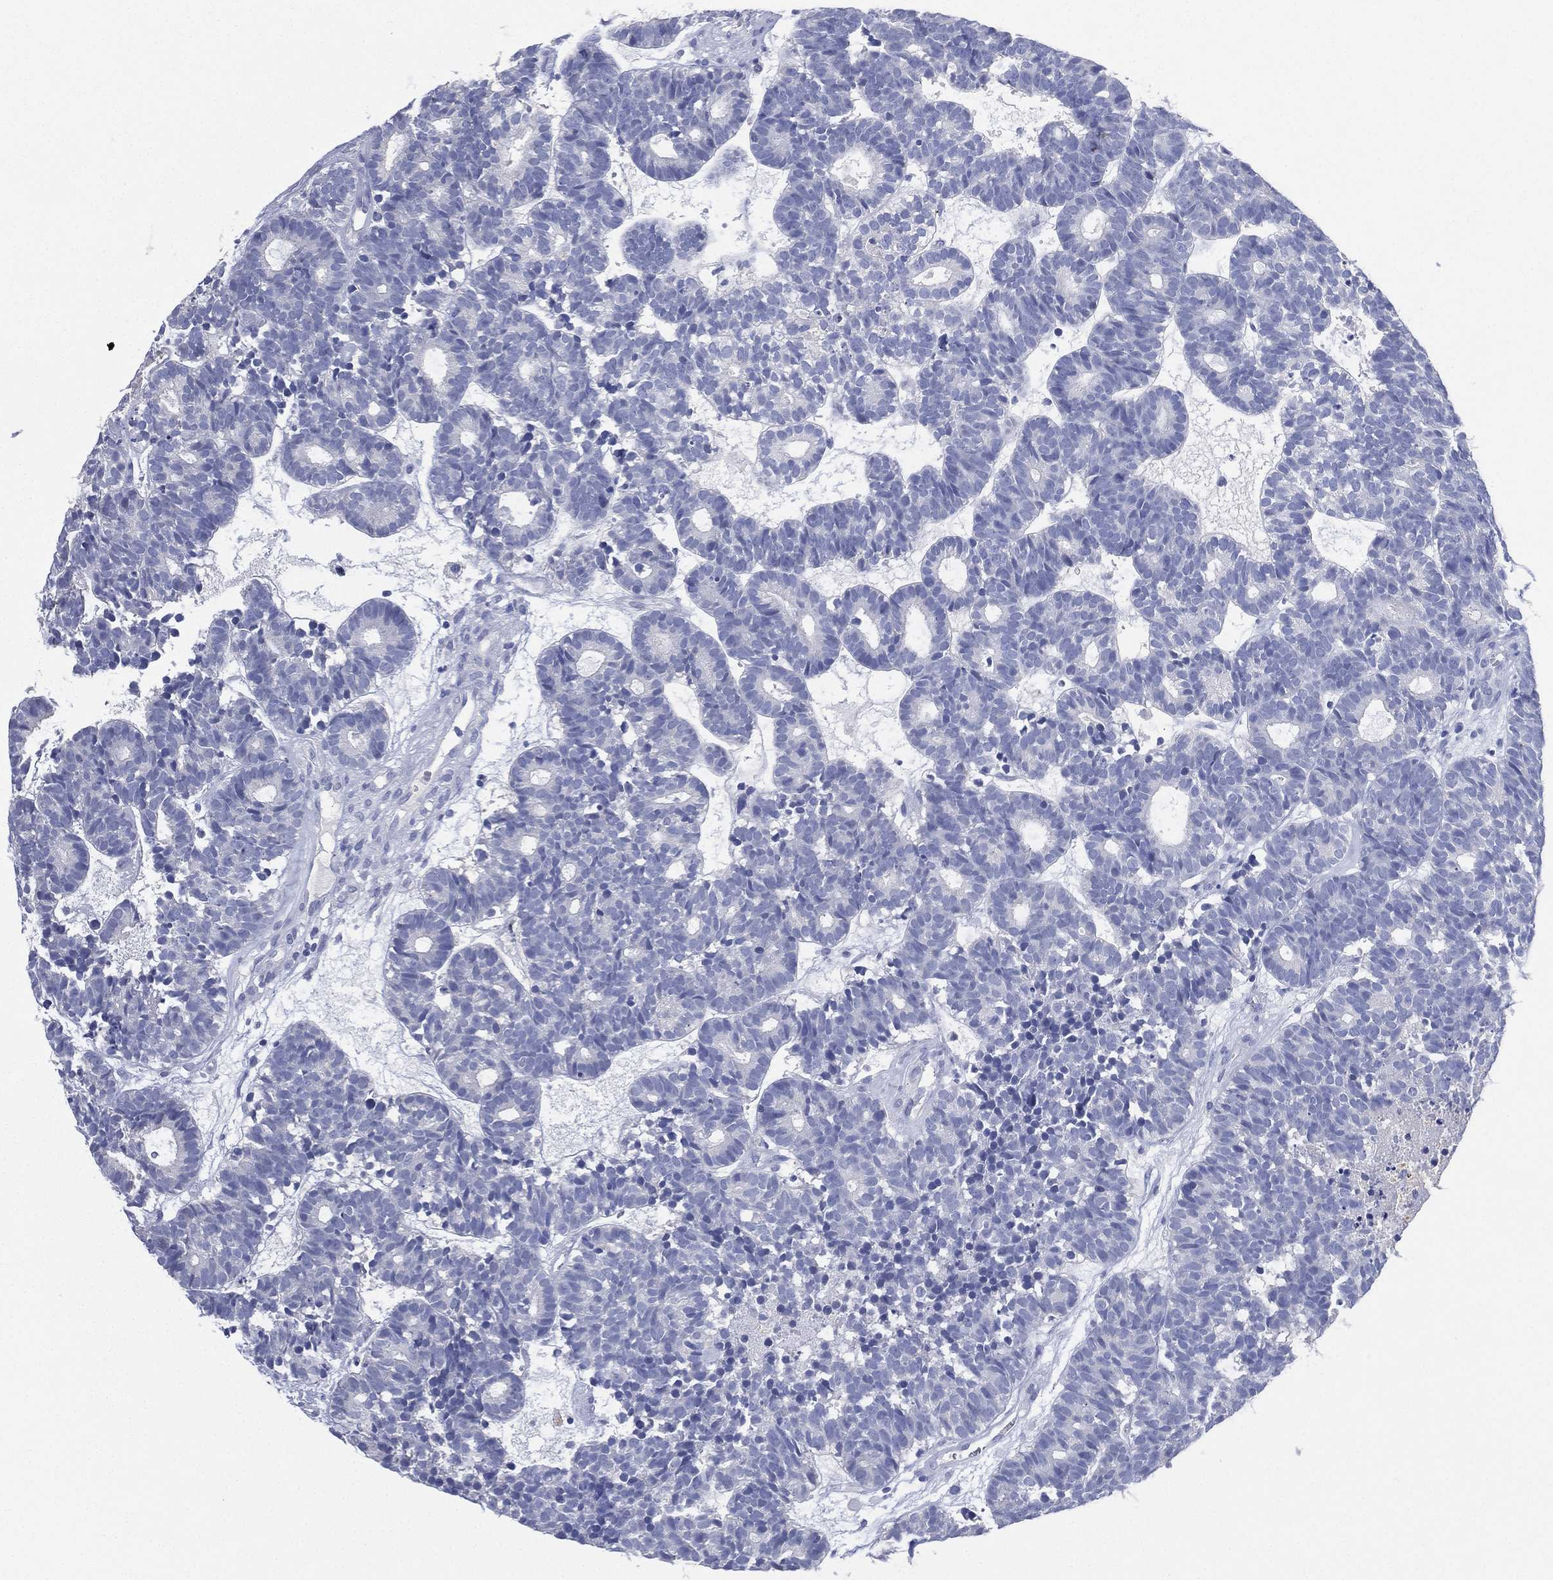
{"staining": {"intensity": "negative", "quantity": "none", "location": "none"}, "tissue": "head and neck cancer", "cell_type": "Tumor cells", "image_type": "cancer", "snomed": [{"axis": "morphology", "description": "Adenocarcinoma, NOS"}, {"axis": "topography", "description": "Head-Neck"}], "caption": "An image of head and neck cancer stained for a protein shows no brown staining in tumor cells. The staining is performed using DAB (3,3'-diaminobenzidine) brown chromogen with nuclei counter-stained in using hematoxylin.", "gene": "FMO1", "patient": {"sex": "female", "age": 81}}